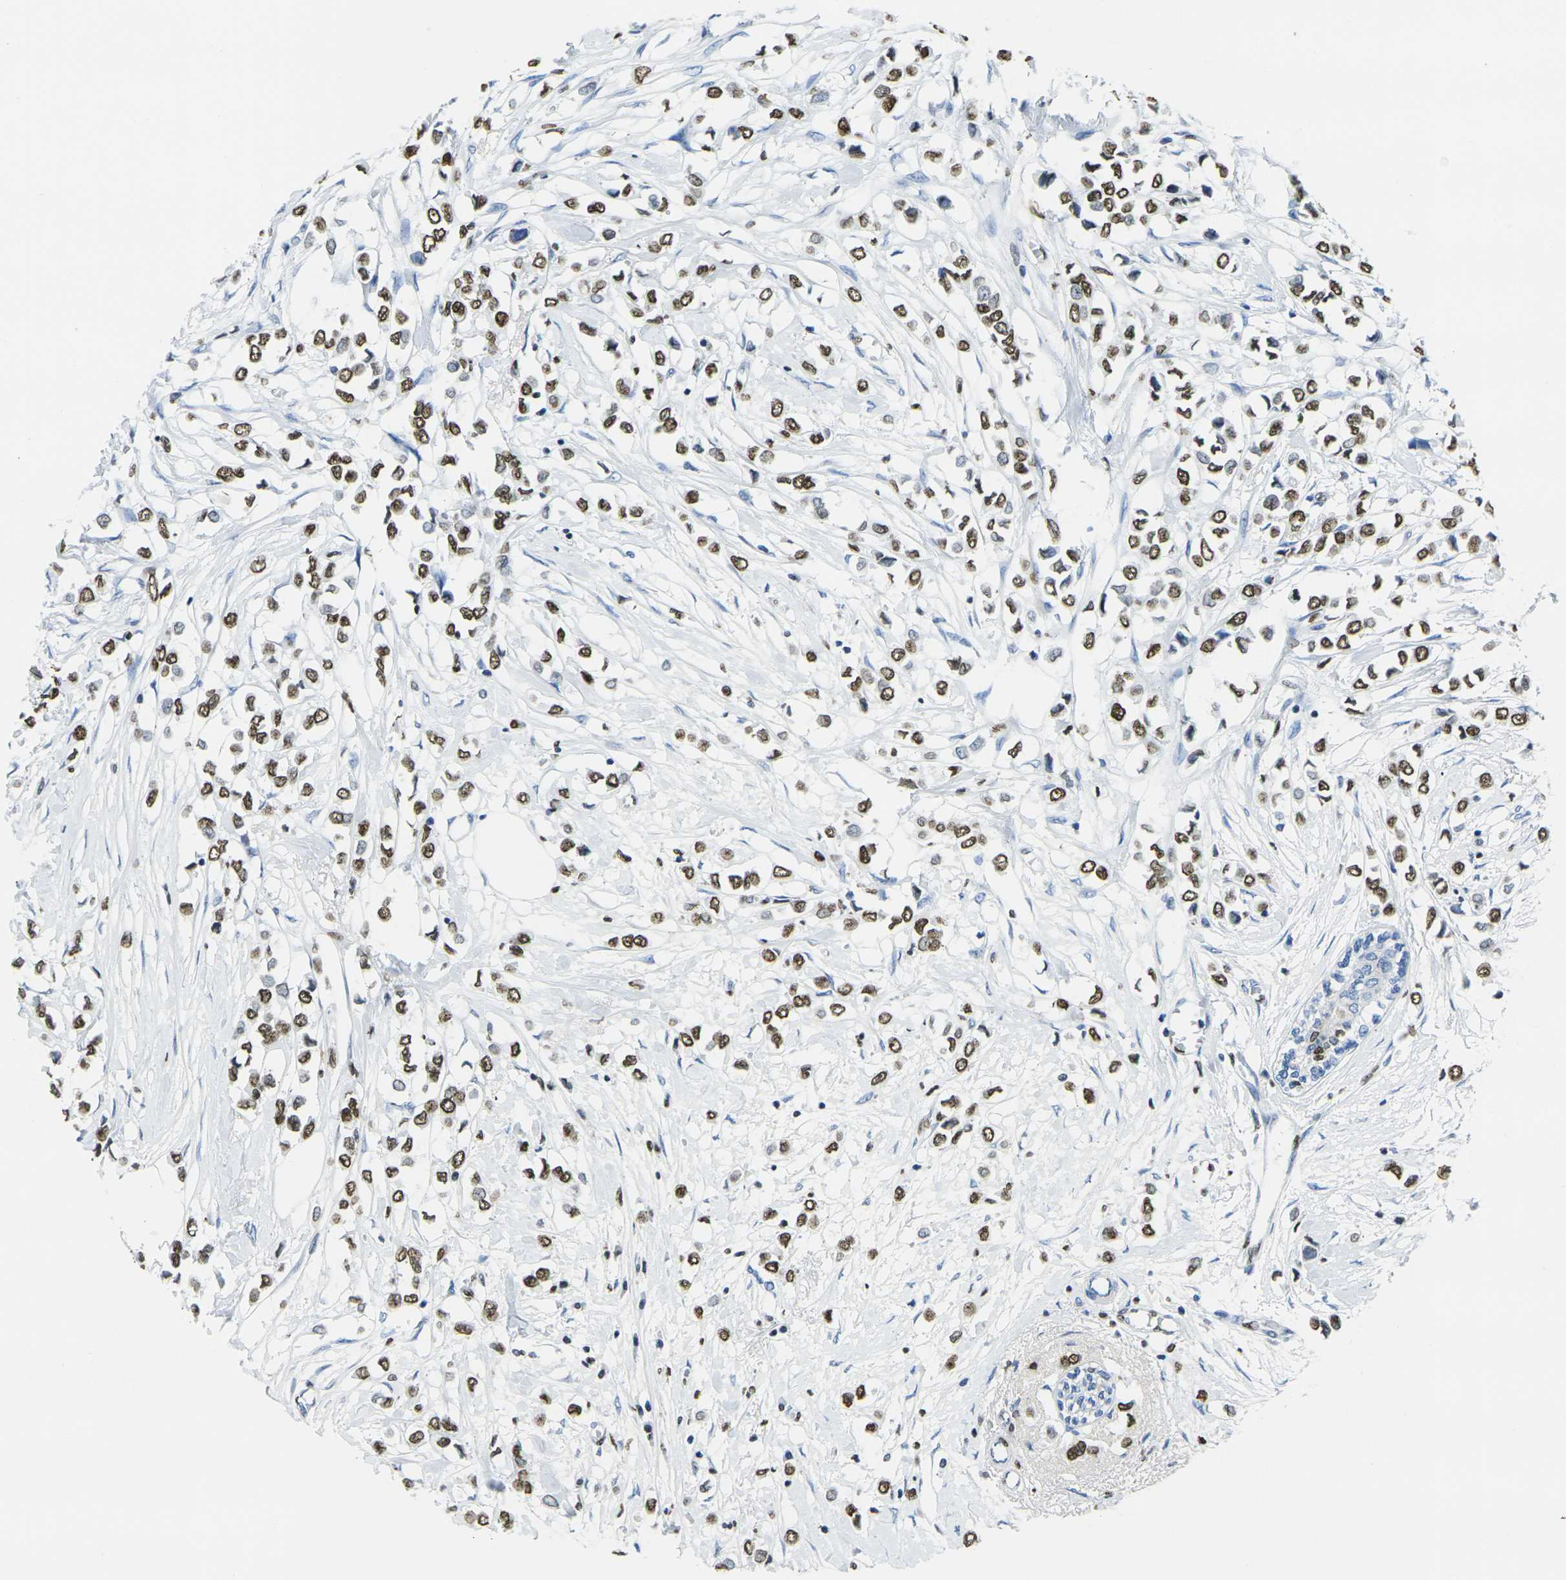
{"staining": {"intensity": "strong", "quantity": ">75%", "location": "nuclear"}, "tissue": "breast cancer", "cell_type": "Tumor cells", "image_type": "cancer", "snomed": [{"axis": "morphology", "description": "Lobular carcinoma"}, {"axis": "topography", "description": "Breast"}], "caption": "A brown stain shows strong nuclear staining of a protein in human breast cancer tumor cells.", "gene": "DRAXIN", "patient": {"sex": "female", "age": 51}}